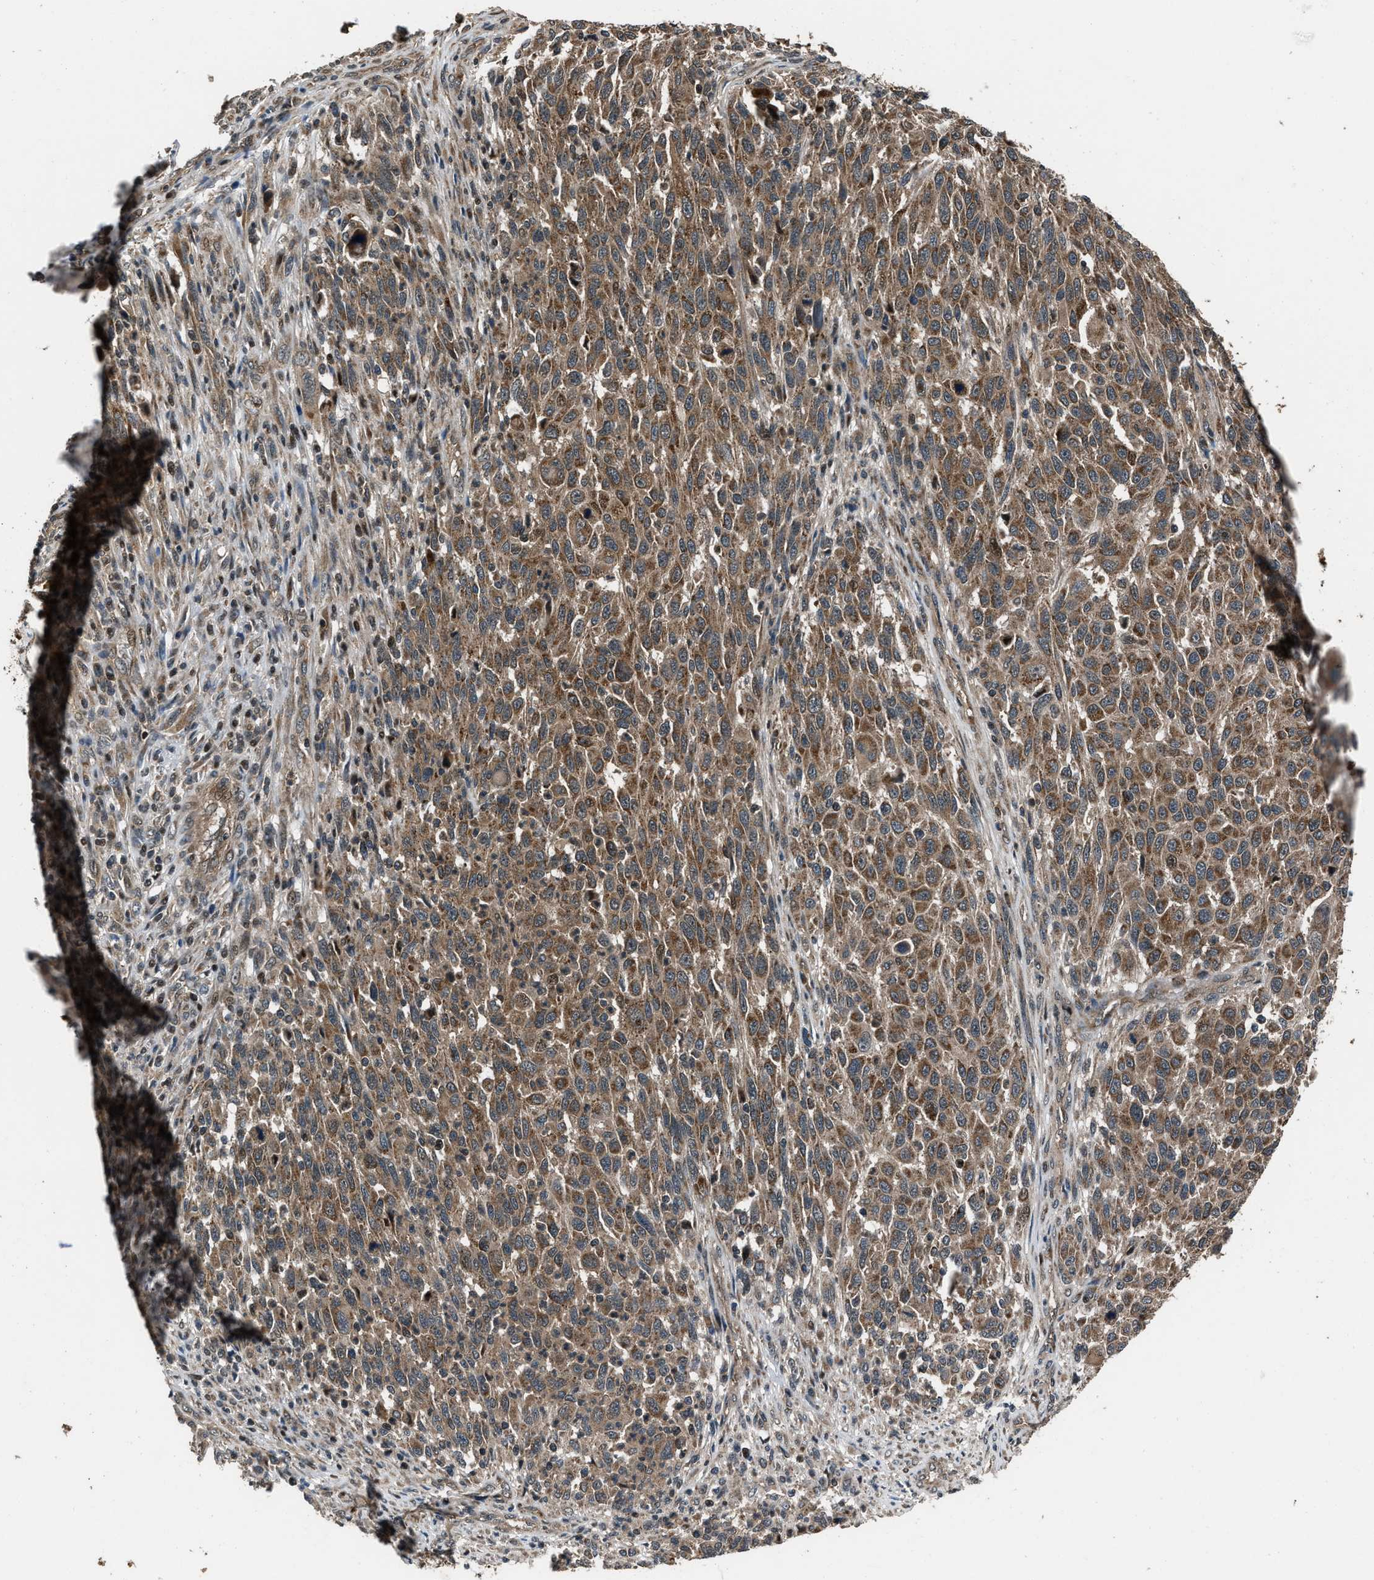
{"staining": {"intensity": "moderate", "quantity": ">75%", "location": "cytoplasmic/membranous"}, "tissue": "melanoma", "cell_type": "Tumor cells", "image_type": "cancer", "snomed": [{"axis": "morphology", "description": "Malignant melanoma, Metastatic site"}, {"axis": "topography", "description": "Lymph node"}], "caption": "Tumor cells exhibit medium levels of moderate cytoplasmic/membranous positivity in about >75% of cells in malignant melanoma (metastatic site).", "gene": "IRAK4", "patient": {"sex": "male", "age": 61}}